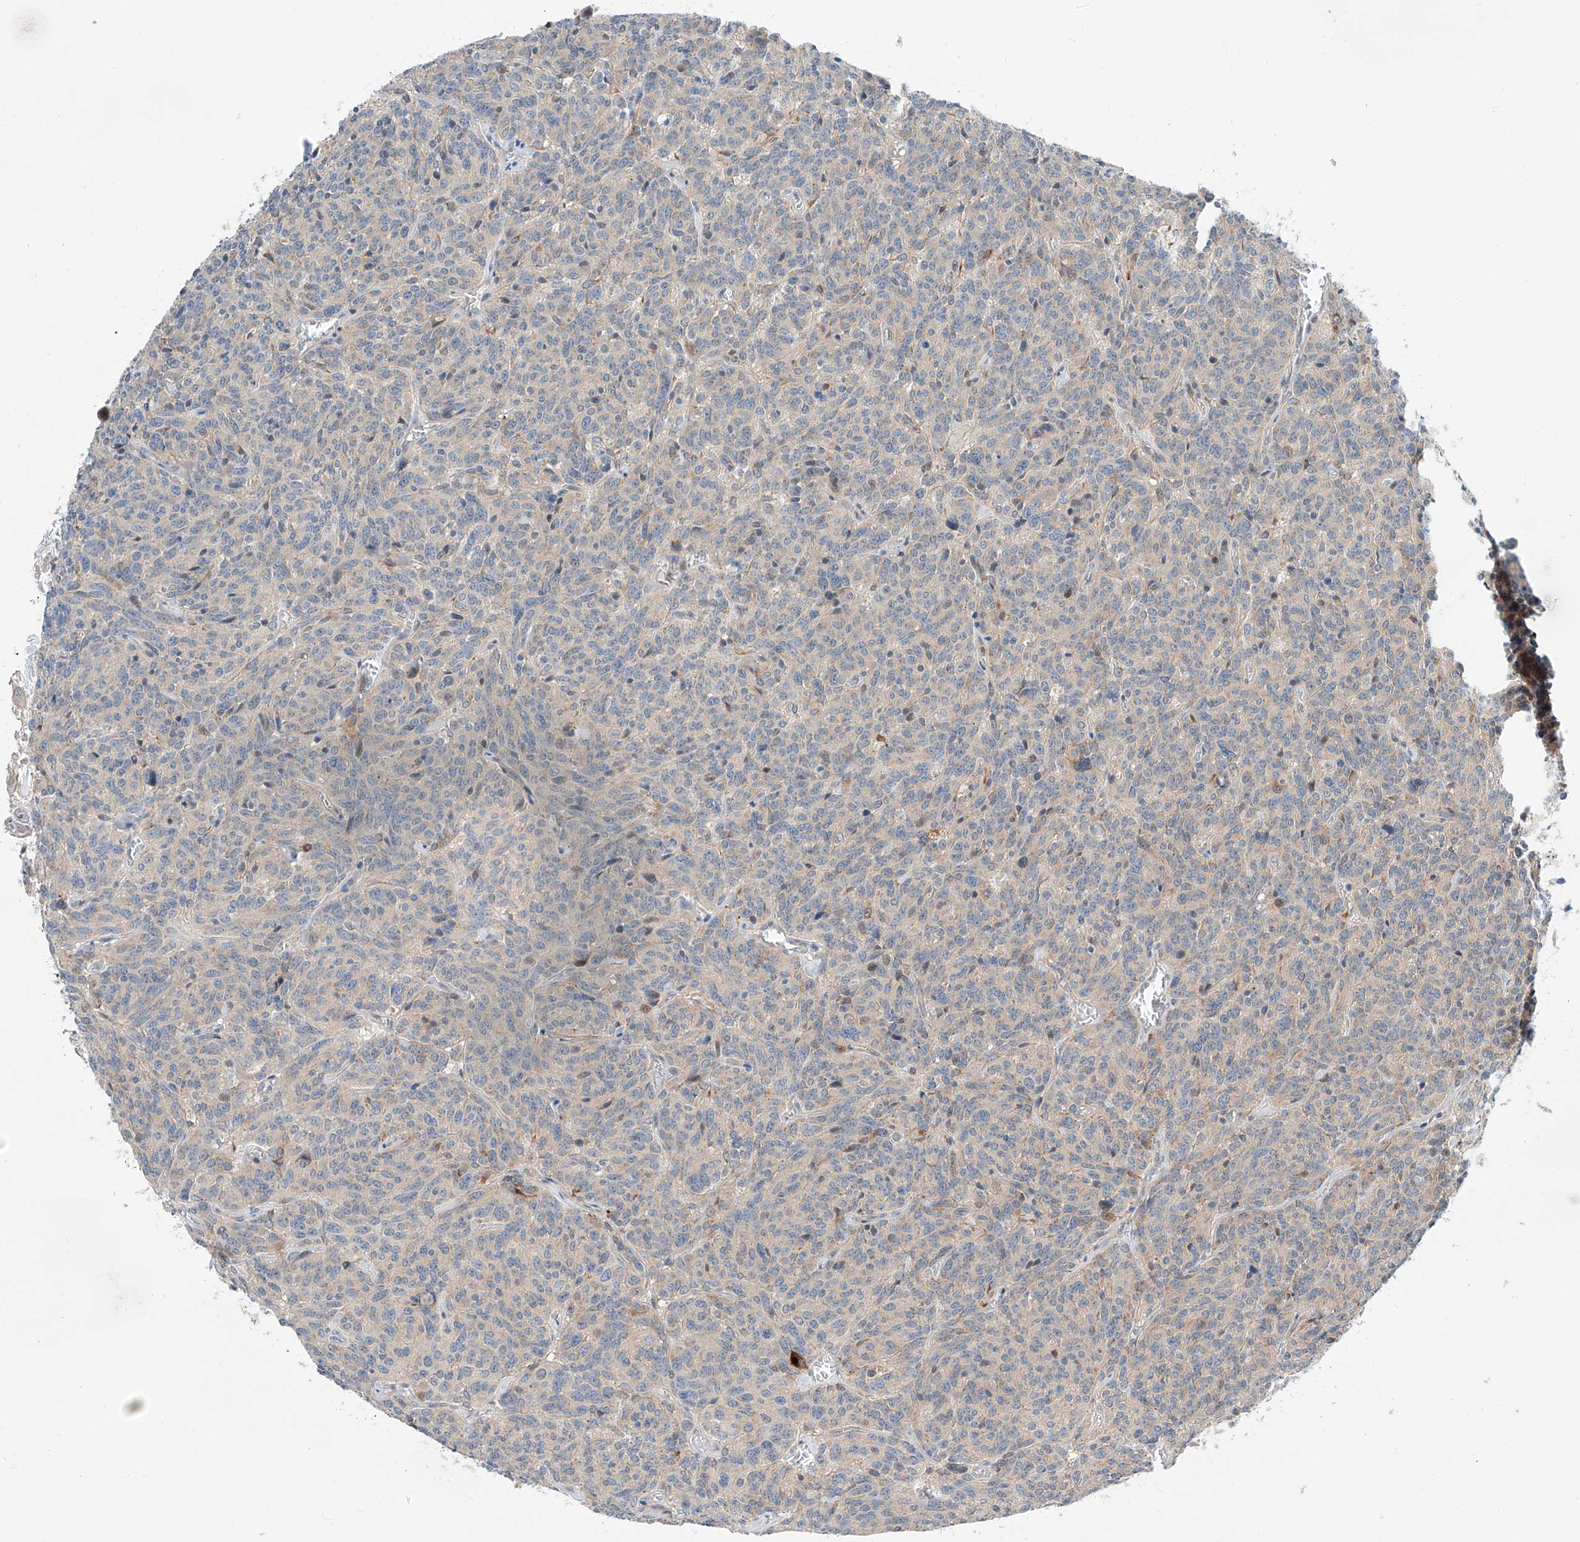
{"staining": {"intensity": "weak", "quantity": "<25%", "location": "cytoplasmic/membranous"}, "tissue": "carcinoid", "cell_type": "Tumor cells", "image_type": "cancer", "snomed": [{"axis": "morphology", "description": "Carcinoid, malignant, NOS"}, {"axis": "topography", "description": "Lung"}], "caption": "High power microscopy histopathology image of an immunohistochemistry histopathology image of carcinoid, revealing no significant positivity in tumor cells.", "gene": "CLDND1", "patient": {"sex": "female", "age": 46}}